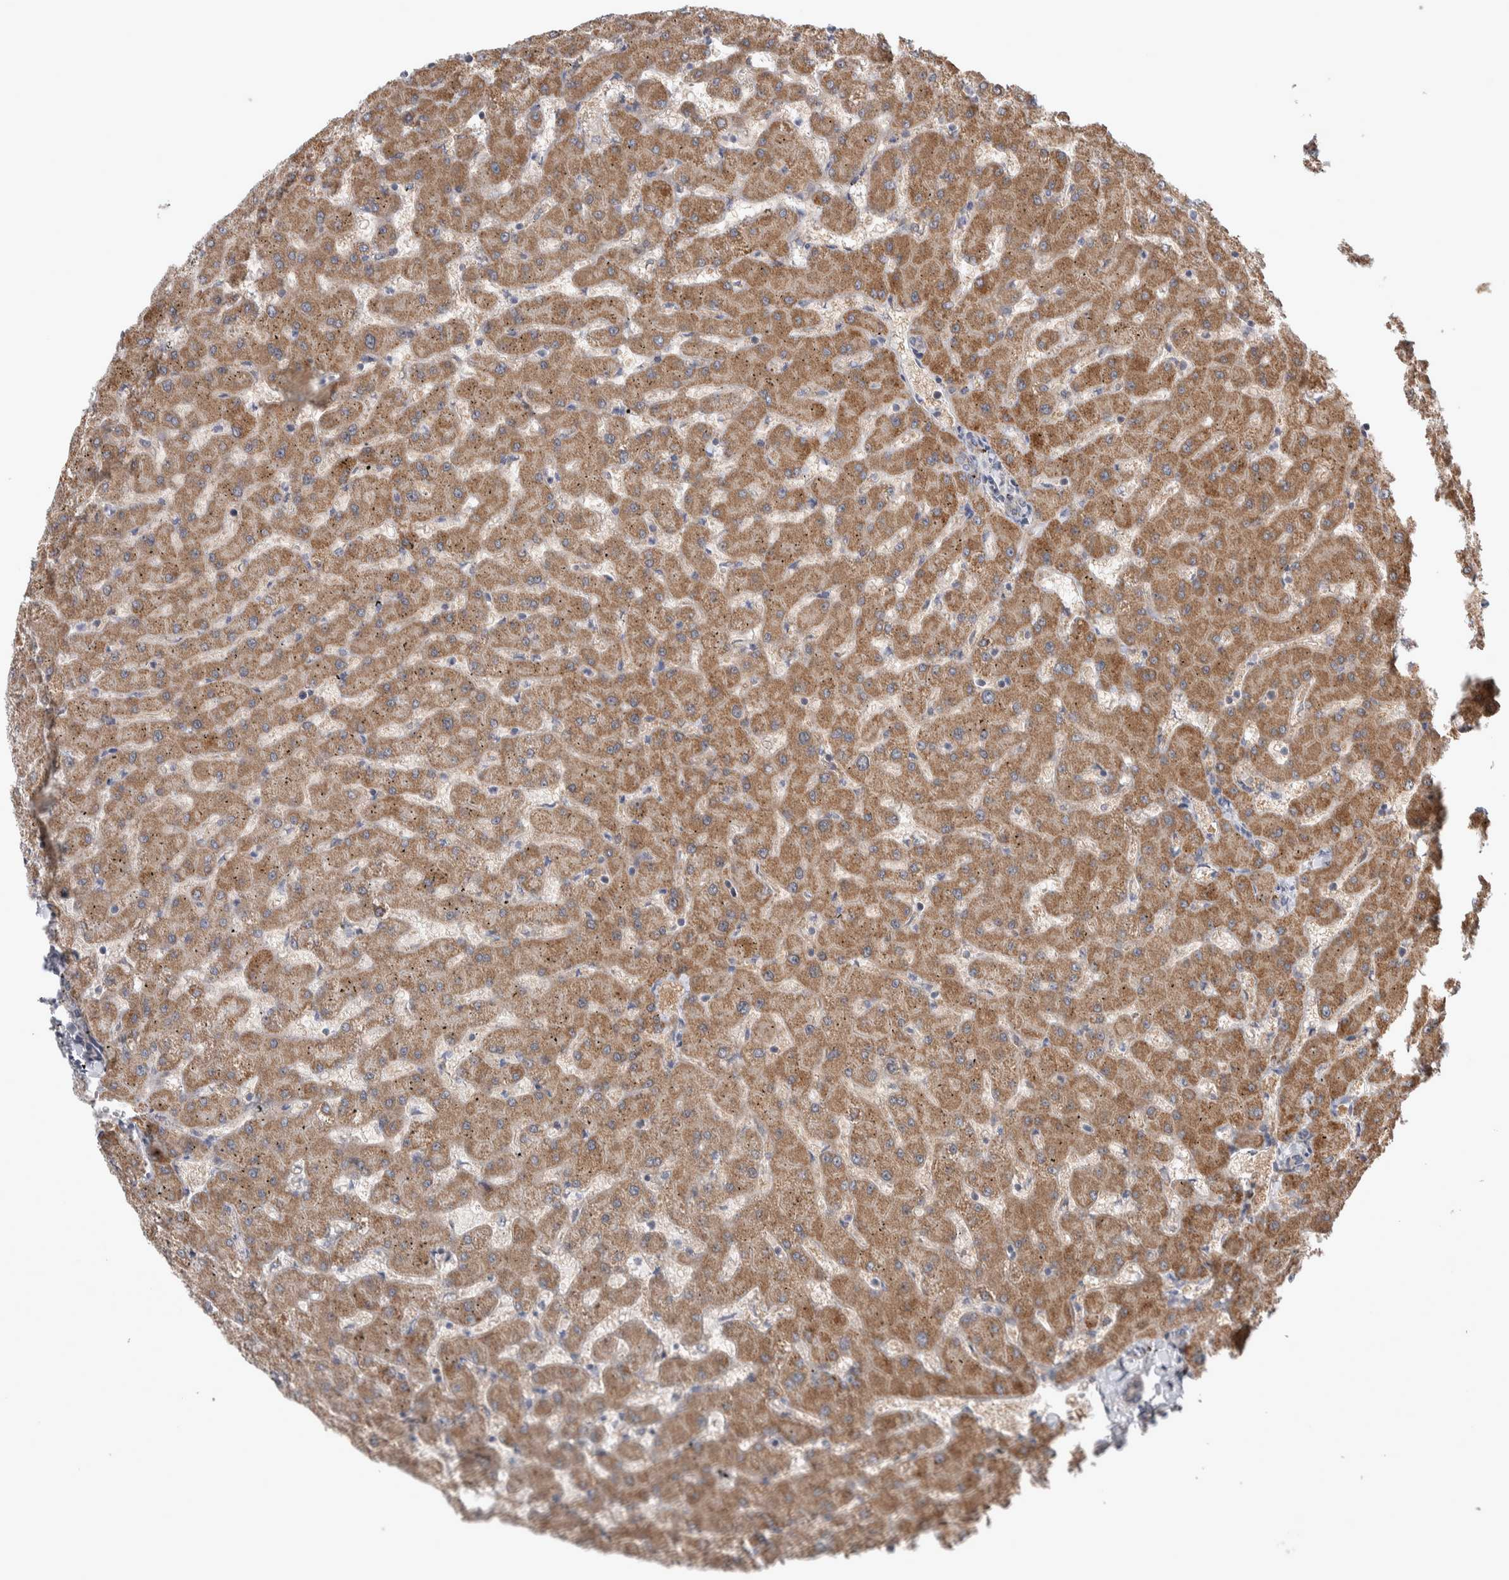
{"staining": {"intensity": "weak", "quantity": ">75%", "location": "cytoplasmic/membranous"}, "tissue": "liver", "cell_type": "Cholangiocytes", "image_type": "normal", "snomed": [{"axis": "morphology", "description": "Normal tissue, NOS"}, {"axis": "topography", "description": "Liver"}], "caption": "Immunohistochemistry histopathology image of normal liver: human liver stained using IHC reveals low levels of weak protein expression localized specifically in the cytoplasmic/membranous of cholangiocytes, appearing as a cytoplasmic/membranous brown color.", "gene": "SCO1", "patient": {"sex": "female", "age": 63}}